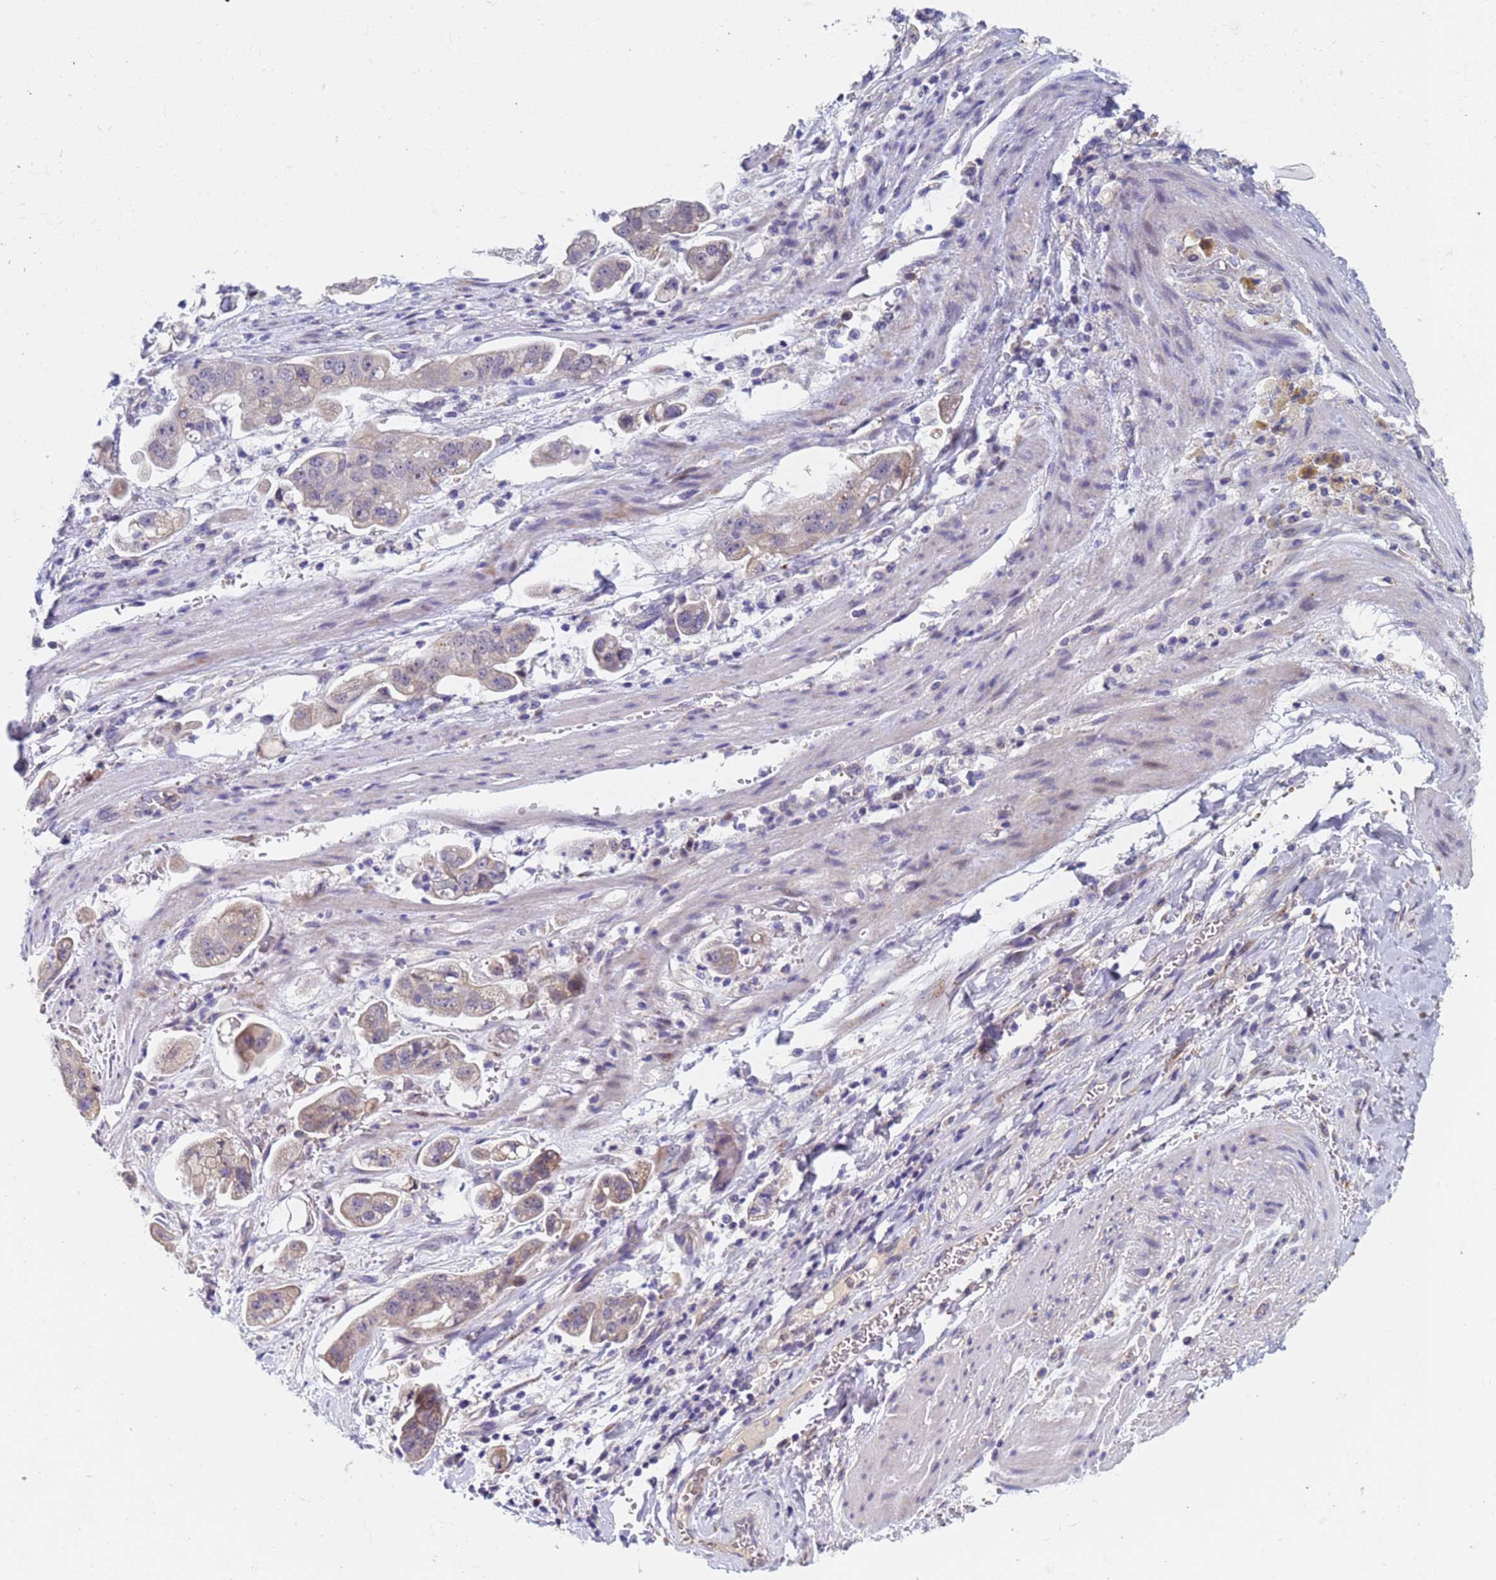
{"staining": {"intensity": "weak", "quantity": "25%-75%", "location": "cytoplasmic/membranous"}, "tissue": "stomach cancer", "cell_type": "Tumor cells", "image_type": "cancer", "snomed": [{"axis": "morphology", "description": "Adenocarcinoma, NOS"}, {"axis": "topography", "description": "Stomach"}], "caption": "A brown stain highlights weak cytoplasmic/membranous positivity of a protein in adenocarcinoma (stomach) tumor cells.", "gene": "IHO1", "patient": {"sex": "male", "age": 62}}